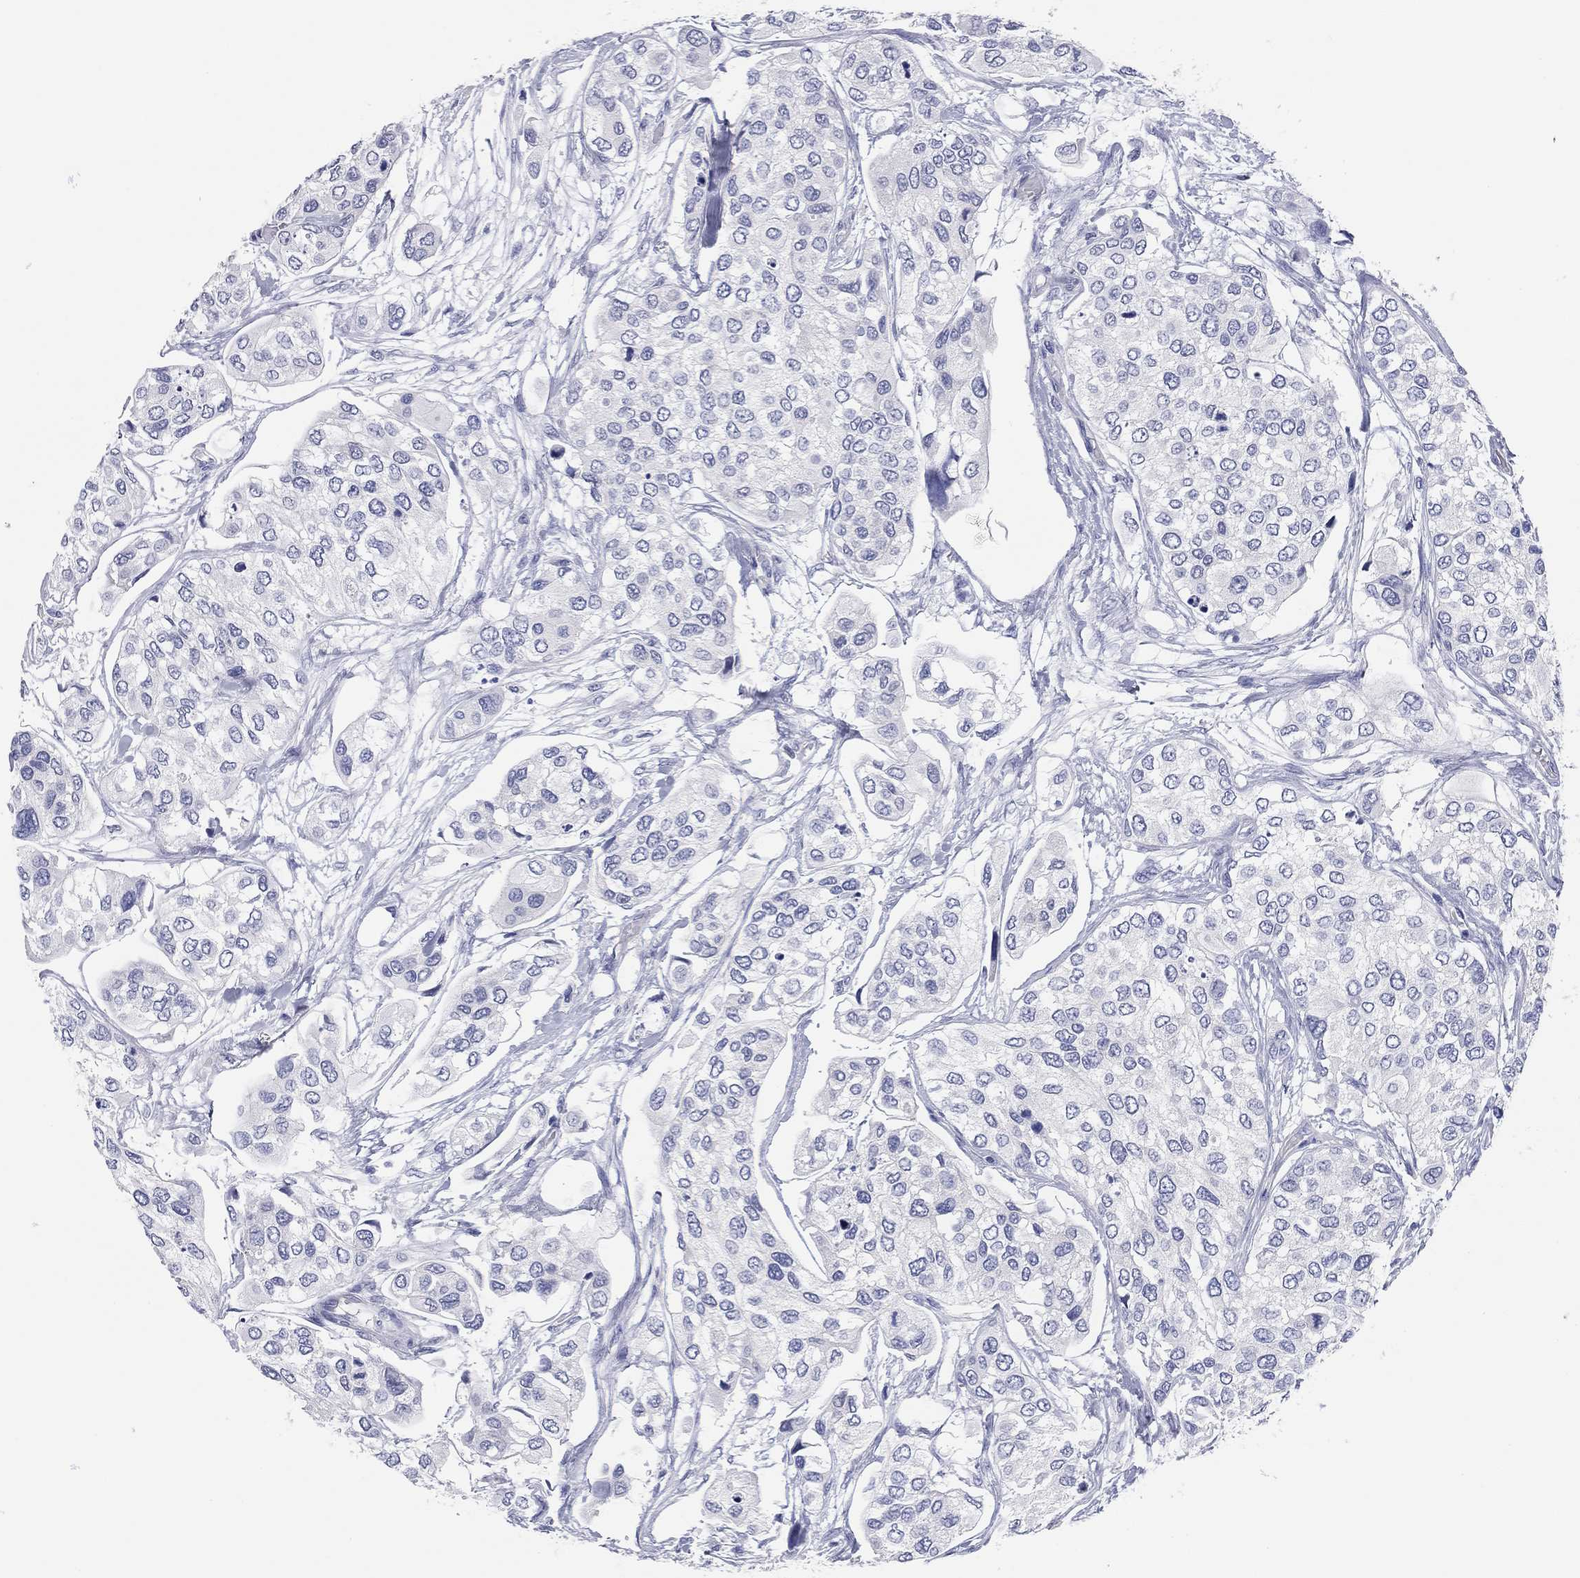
{"staining": {"intensity": "negative", "quantity": "none", "location": "none"}, "tissue": "urothelial cancer", "cell_type": "Tumor cells", "image_type": "cancer", "snomed": [{"axis": "morphology", "description": "Urothelial carcinoma, High grade"}, {"axis": "topography", "description": "Urinary bladder"}], "caption": "DAB immunohistochemical staining of urothelial cancer shows no significant positivity in tumor cells. (Brightfield microscopy of DAB immunohistochemistry at high magnification).", "gene": "TMEM221", "patient": {"sex": "male", "age": 77}}